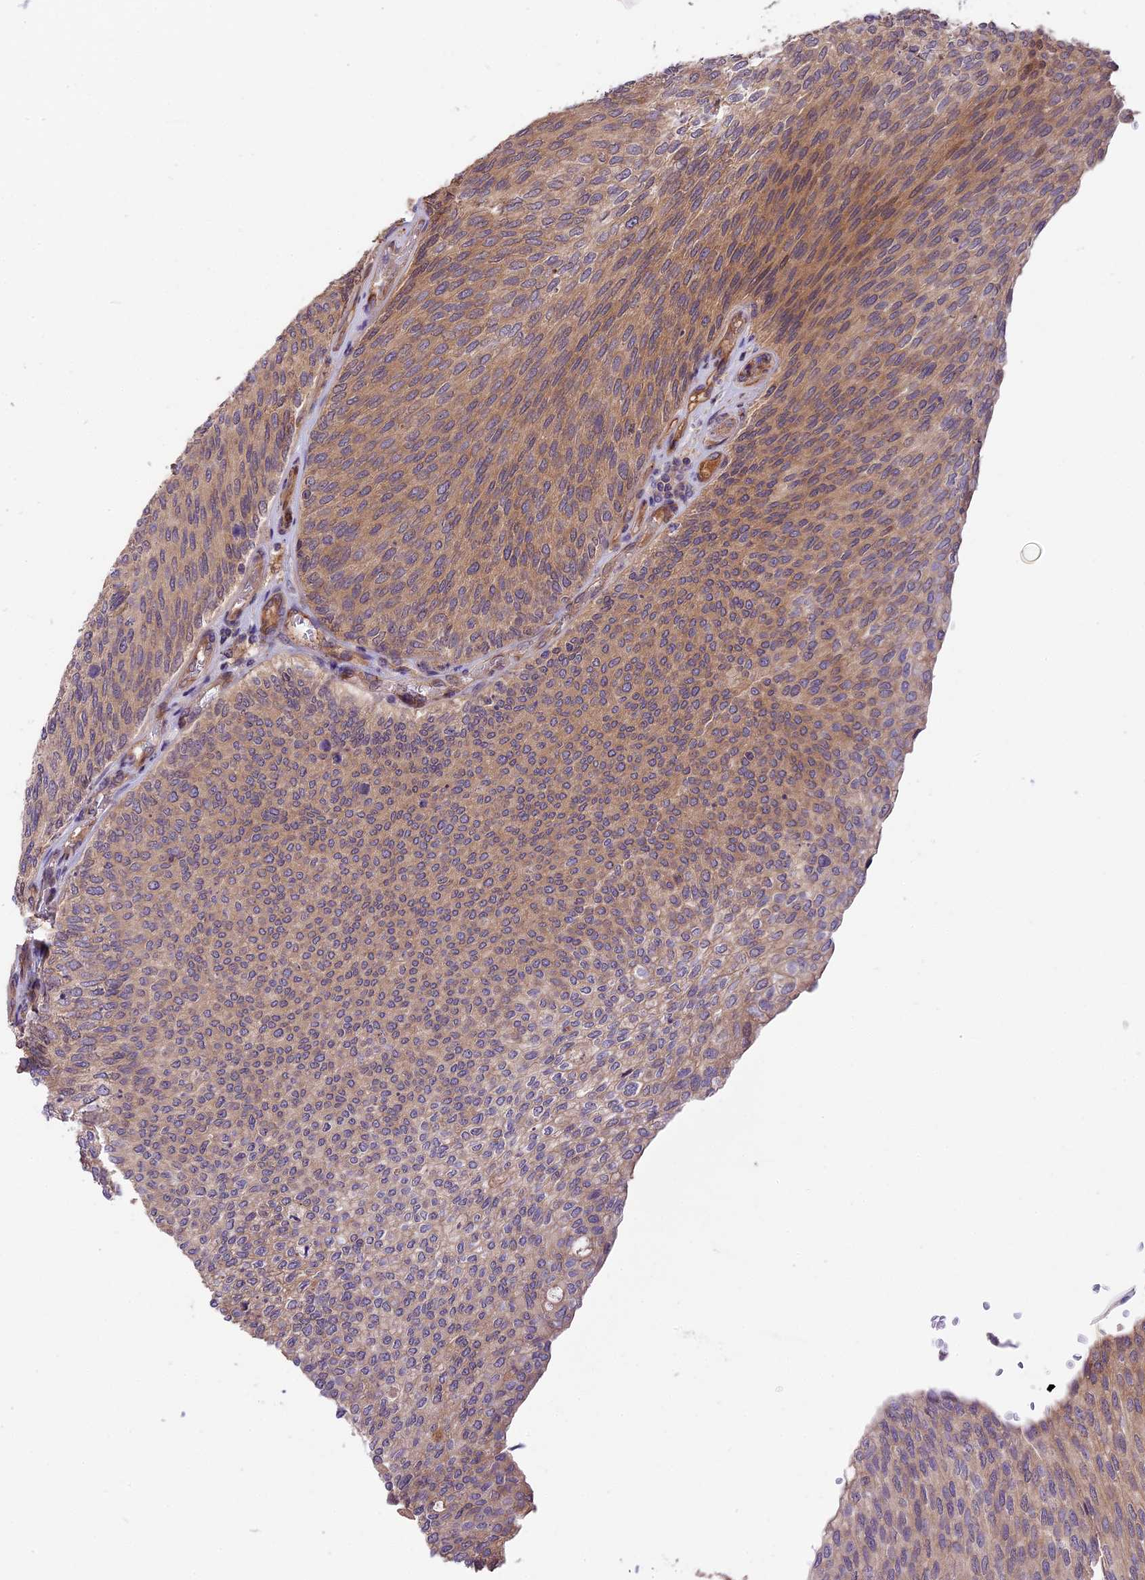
{"staining": {"intensity": "moderate", "quantity": "<25%", "location": "cytoplasmic/membranous"}, "tissue": "urothelial cancer", "cell_type": "Tumor cells", "image_type": "cancer", "snomed": [{"axis": "morphology", "description": "Urothelial carcinoma, High grade"}, {"axis": "topography", "description": "Urinary bladder"}], "caption": "Protein analysis of urothelial carcinoma (high-grade) tissue reveals moderate cytoplasmic/membranous positivity in about <25% of tumor cells.", "gene": "SETD6", "patient": {"sex": "female", "age": 79}}